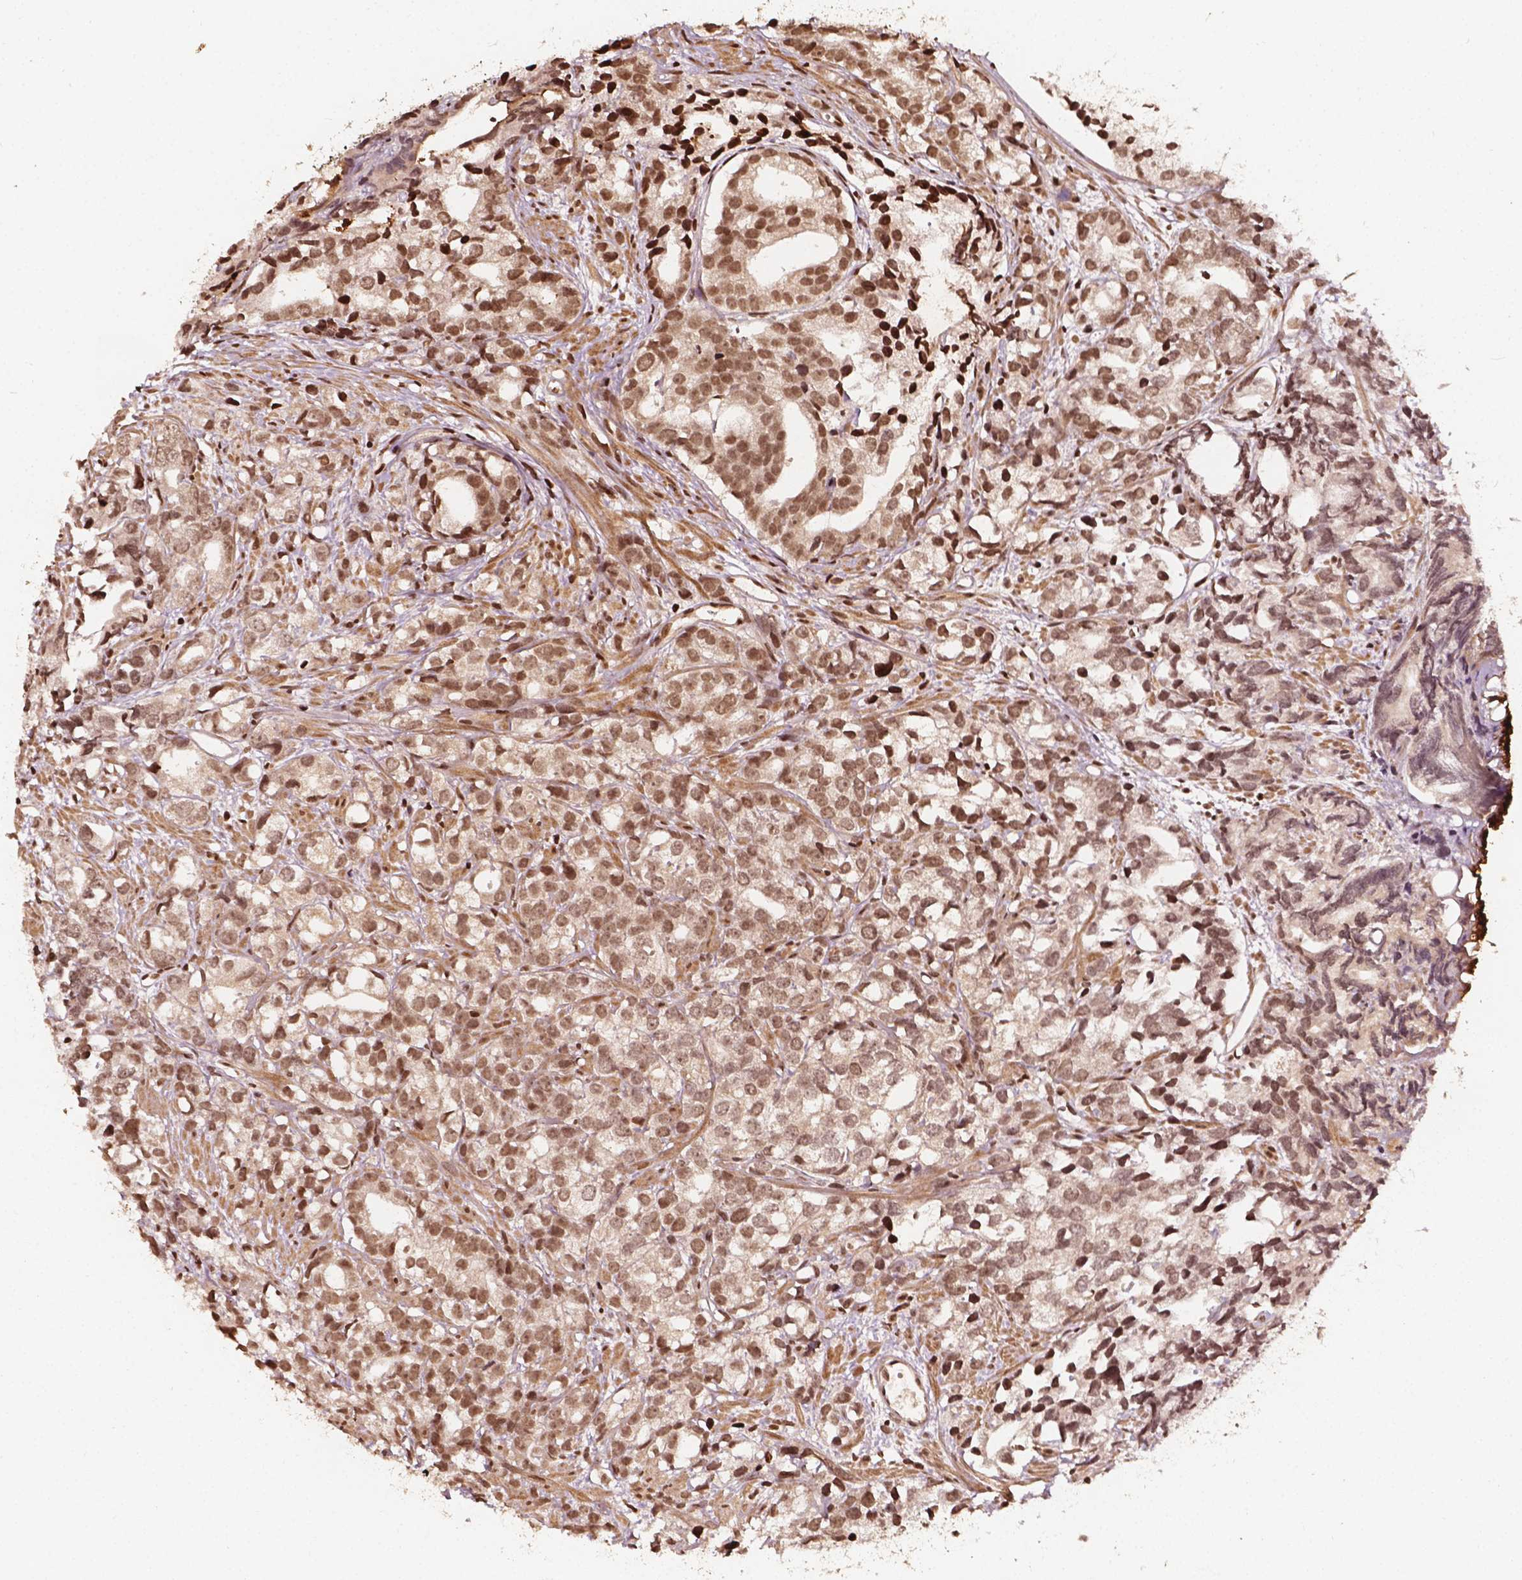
{"staining": {"intensity": "moderate", "quantity": ">75%", "location": "nuclear"}, "tissue": "prostate cancer", "cell_type": "Tumor cells", "image_type": "cancer", "snomed": [{"axis": "morphology", "description": "Adenocarcinoma, High grade"}, {"axis": "topography", "description": "Prostate"}], "caption": "DAB (3,3'-diaminobenzidine) immunohistochemical staining of prostate cancer shows moderate nuclear protein positivity in about >75% of tumor cells.", "gene": "H3C14", "patient": {"sex": "male", "age": 79}}